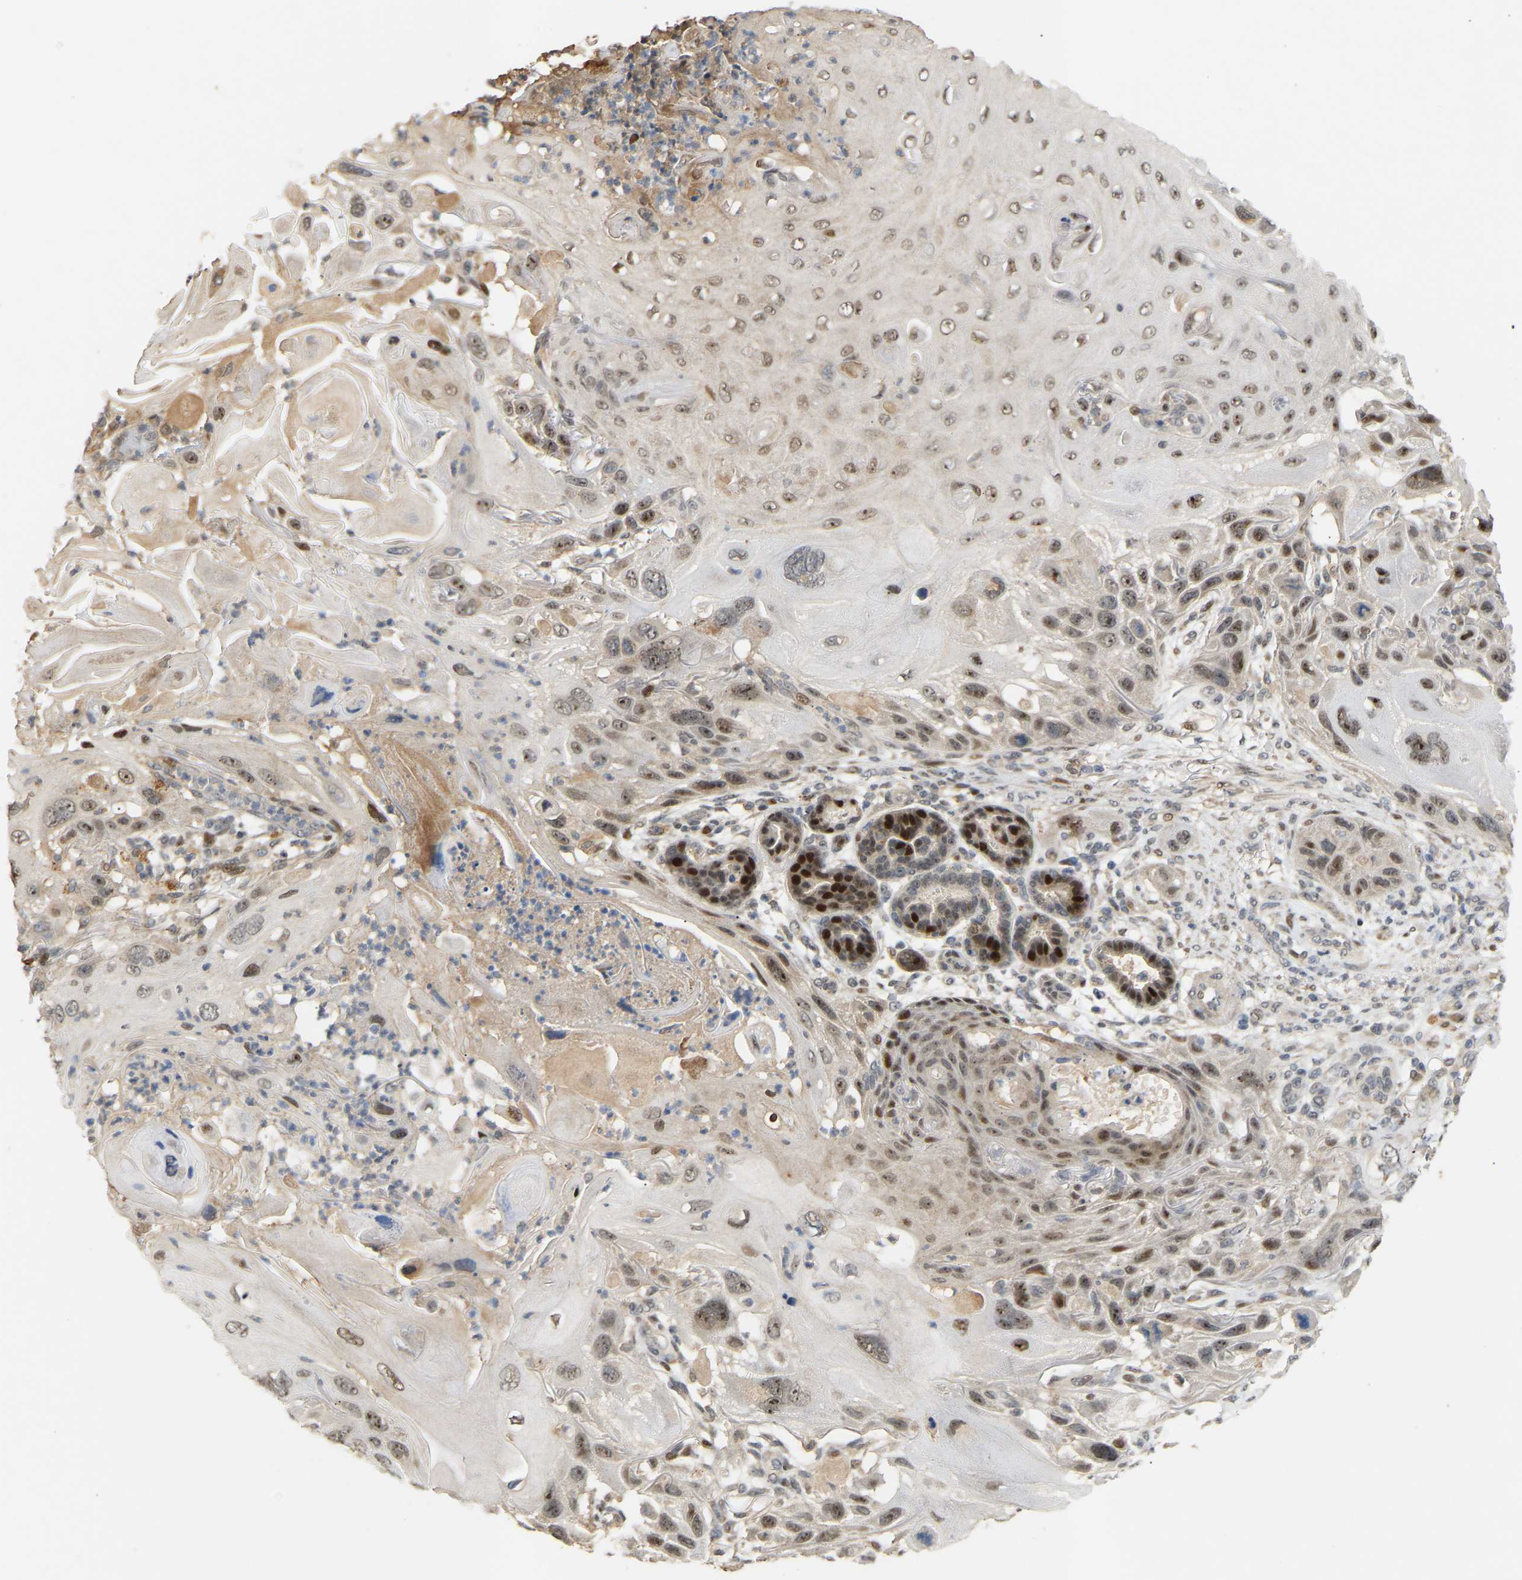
{"staining": {"intensity": "weak", "quantity": "25%-75%", "location": "nuclear"}, "tissue": "skin cancer", "cell_type": "Tumor cells", "image_type": "cancer", "snomed": [{"axis": "morphology", "description": "Squamous cell carcinoma, NOS"}, {"axis": "topography", "description": "Skin"}], "caption": "IHC of human squamous cell carcinoma (skin) shows low levels of weak nuclear positivity in approximately 25%-75% of tumor cells.", "gene": "PTPN4", "patient": {"sex": "female", "age": 77}}